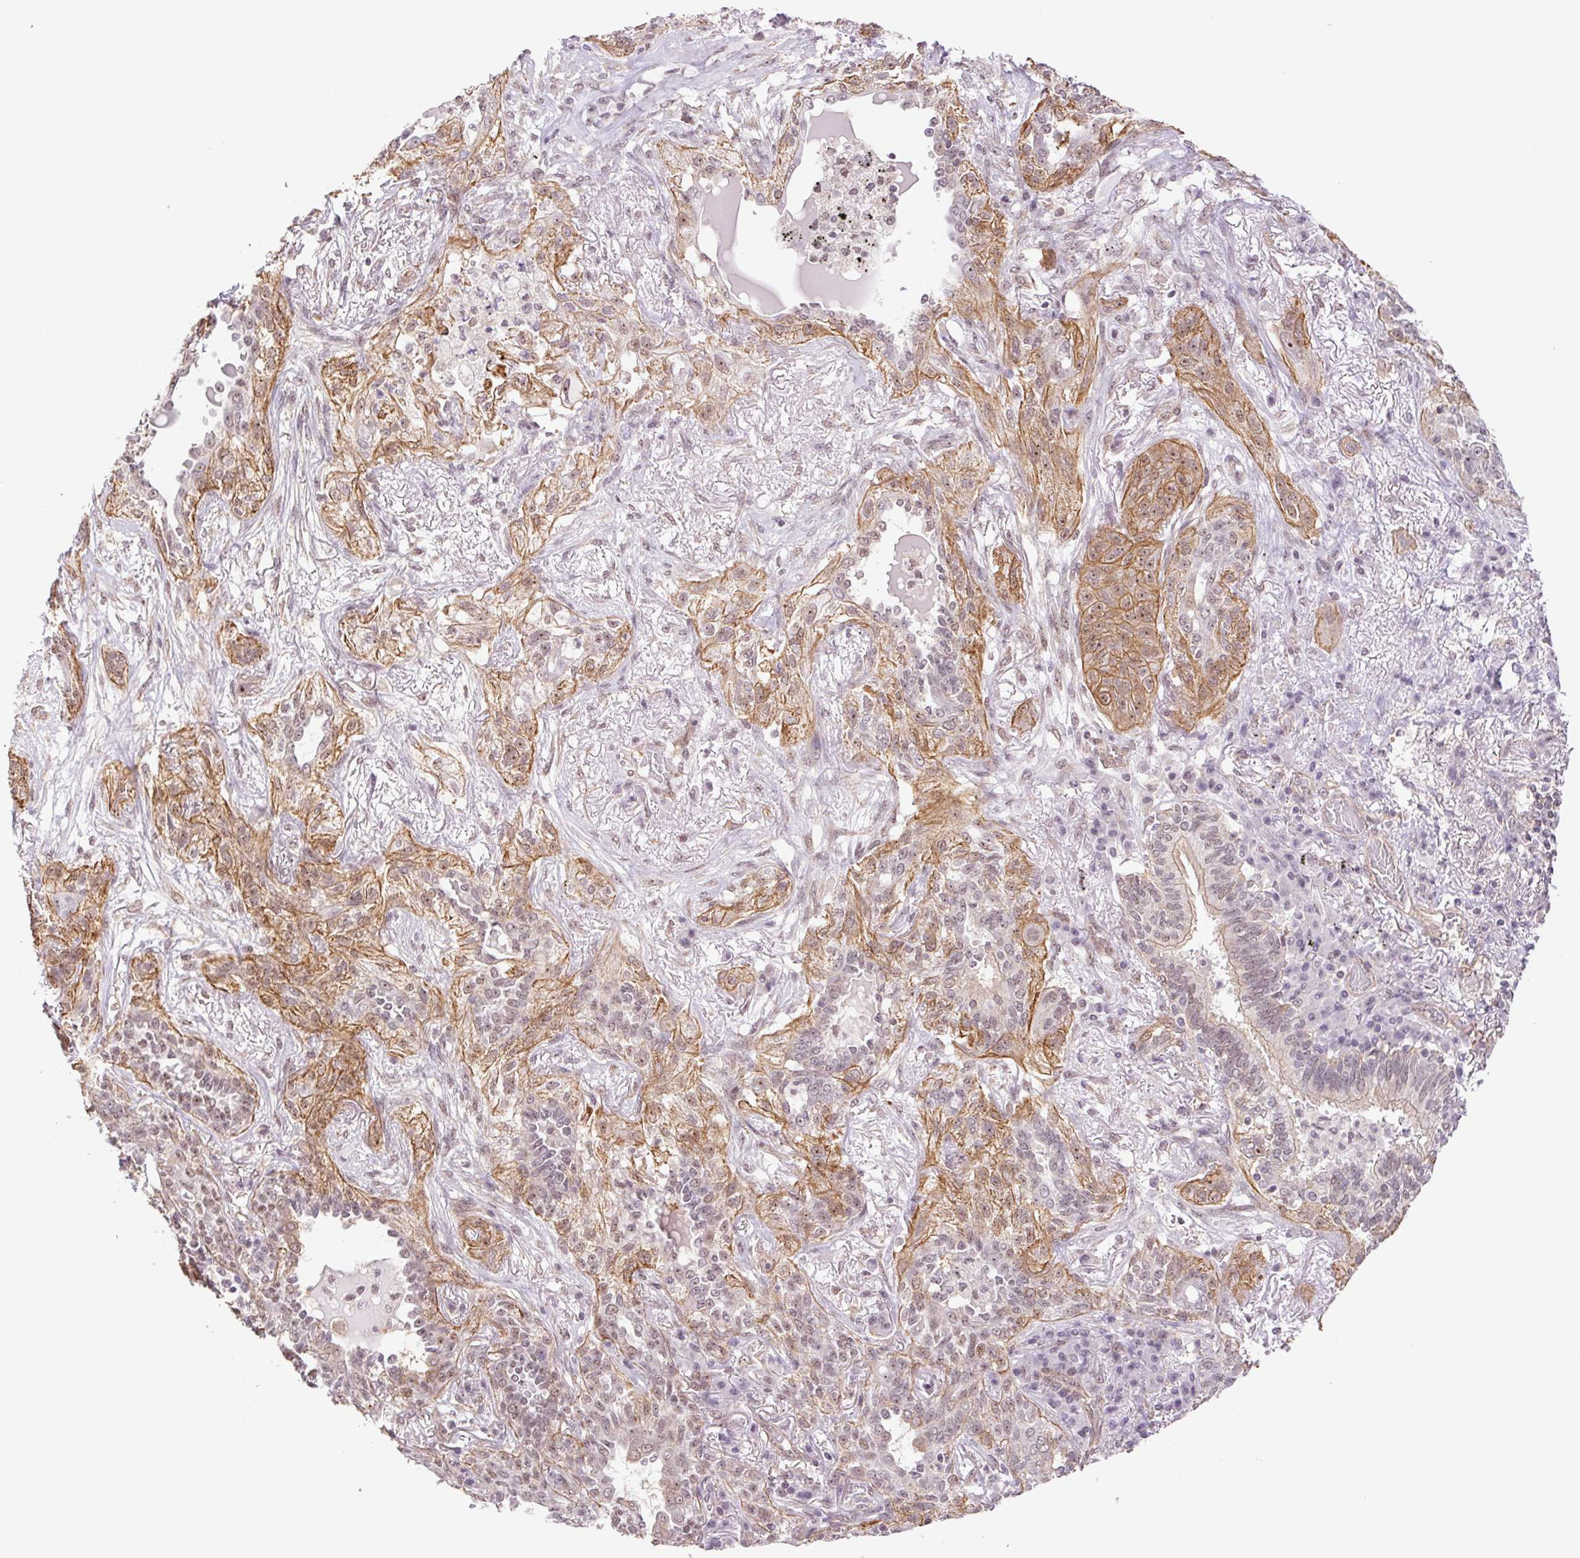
{"staining": {"intensity": "moderate", "quantity": "25%-75%", "location": "cytoplasmic/membranous"}, "tissue": "lung cancer", "cell_type": "Tumor cells", "image_type": "cancer", "snomed": [{"axis": "morphology", "description": "Squamous cell carcinoma, NOS"}, {"axis": "topography", "description": "Lung"}], "caption": "The micrograph shows immunohistochemical staining of squamous cell carcinoma (lung). There is moderate cytoplasmic/membranous staining is appreciated in about 25%-75% of tumor cells.", "gene": "CWC25", "patient": {"sex": "female", "age": 70}}